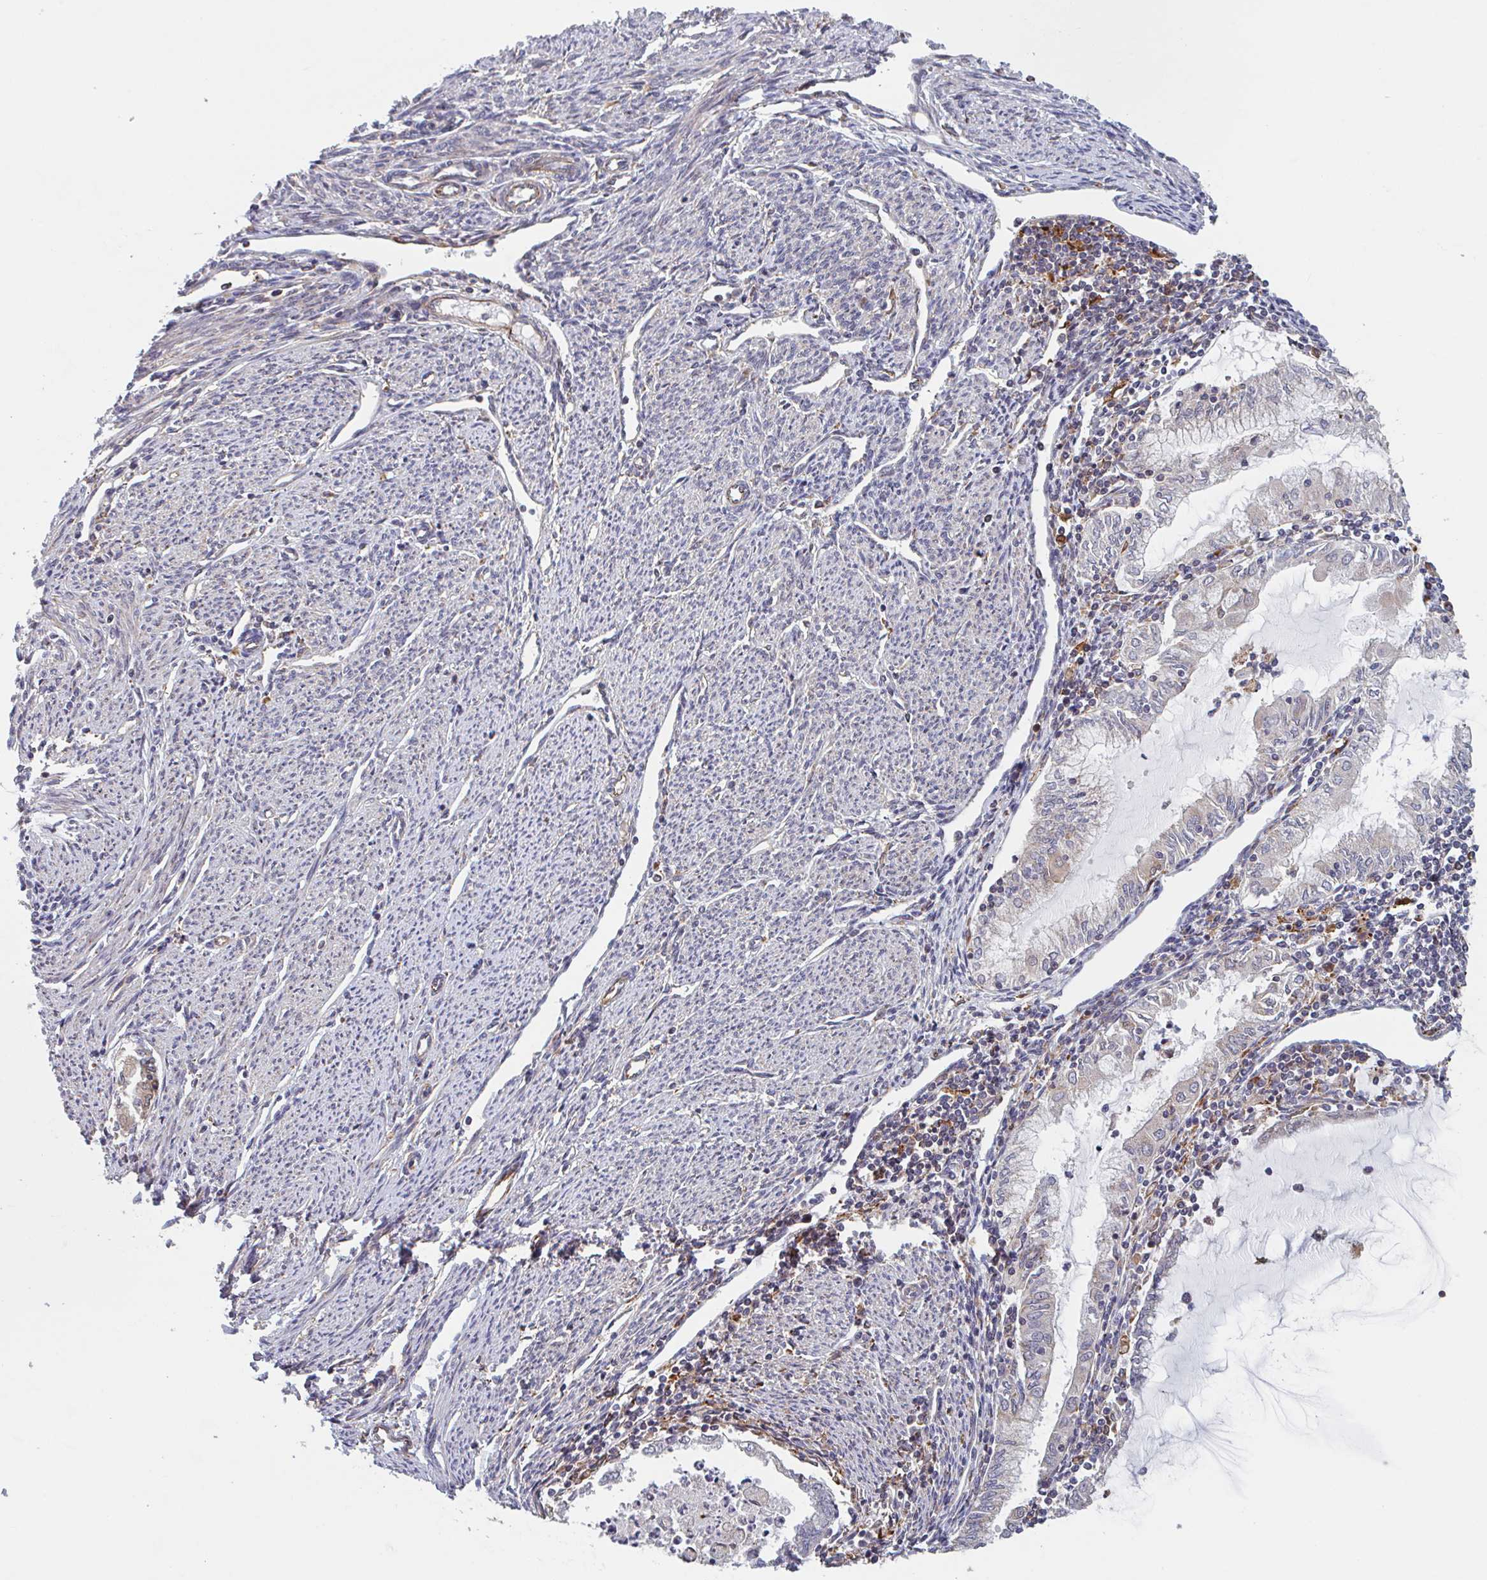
{"staining": {"intensity": "weak", "quantity": "<25%", "location": "cytoplasmic/membranous"}, "tissue": "endometrial cancer", "cell_type": "Tumor cells", "image_type": "cancer", "snomed": [{"axis": "morphology", "description": "Adenocarcinoma, NOS"}, {"axis": "topography", "description": "Endometrium"}], "caption": "DAB immunohistochemical staining of human endometrial cancer demonstrates no significant staining in tumor cells.", "gene": "NUB1", "patient": {"sex": "female", "age": 79}}